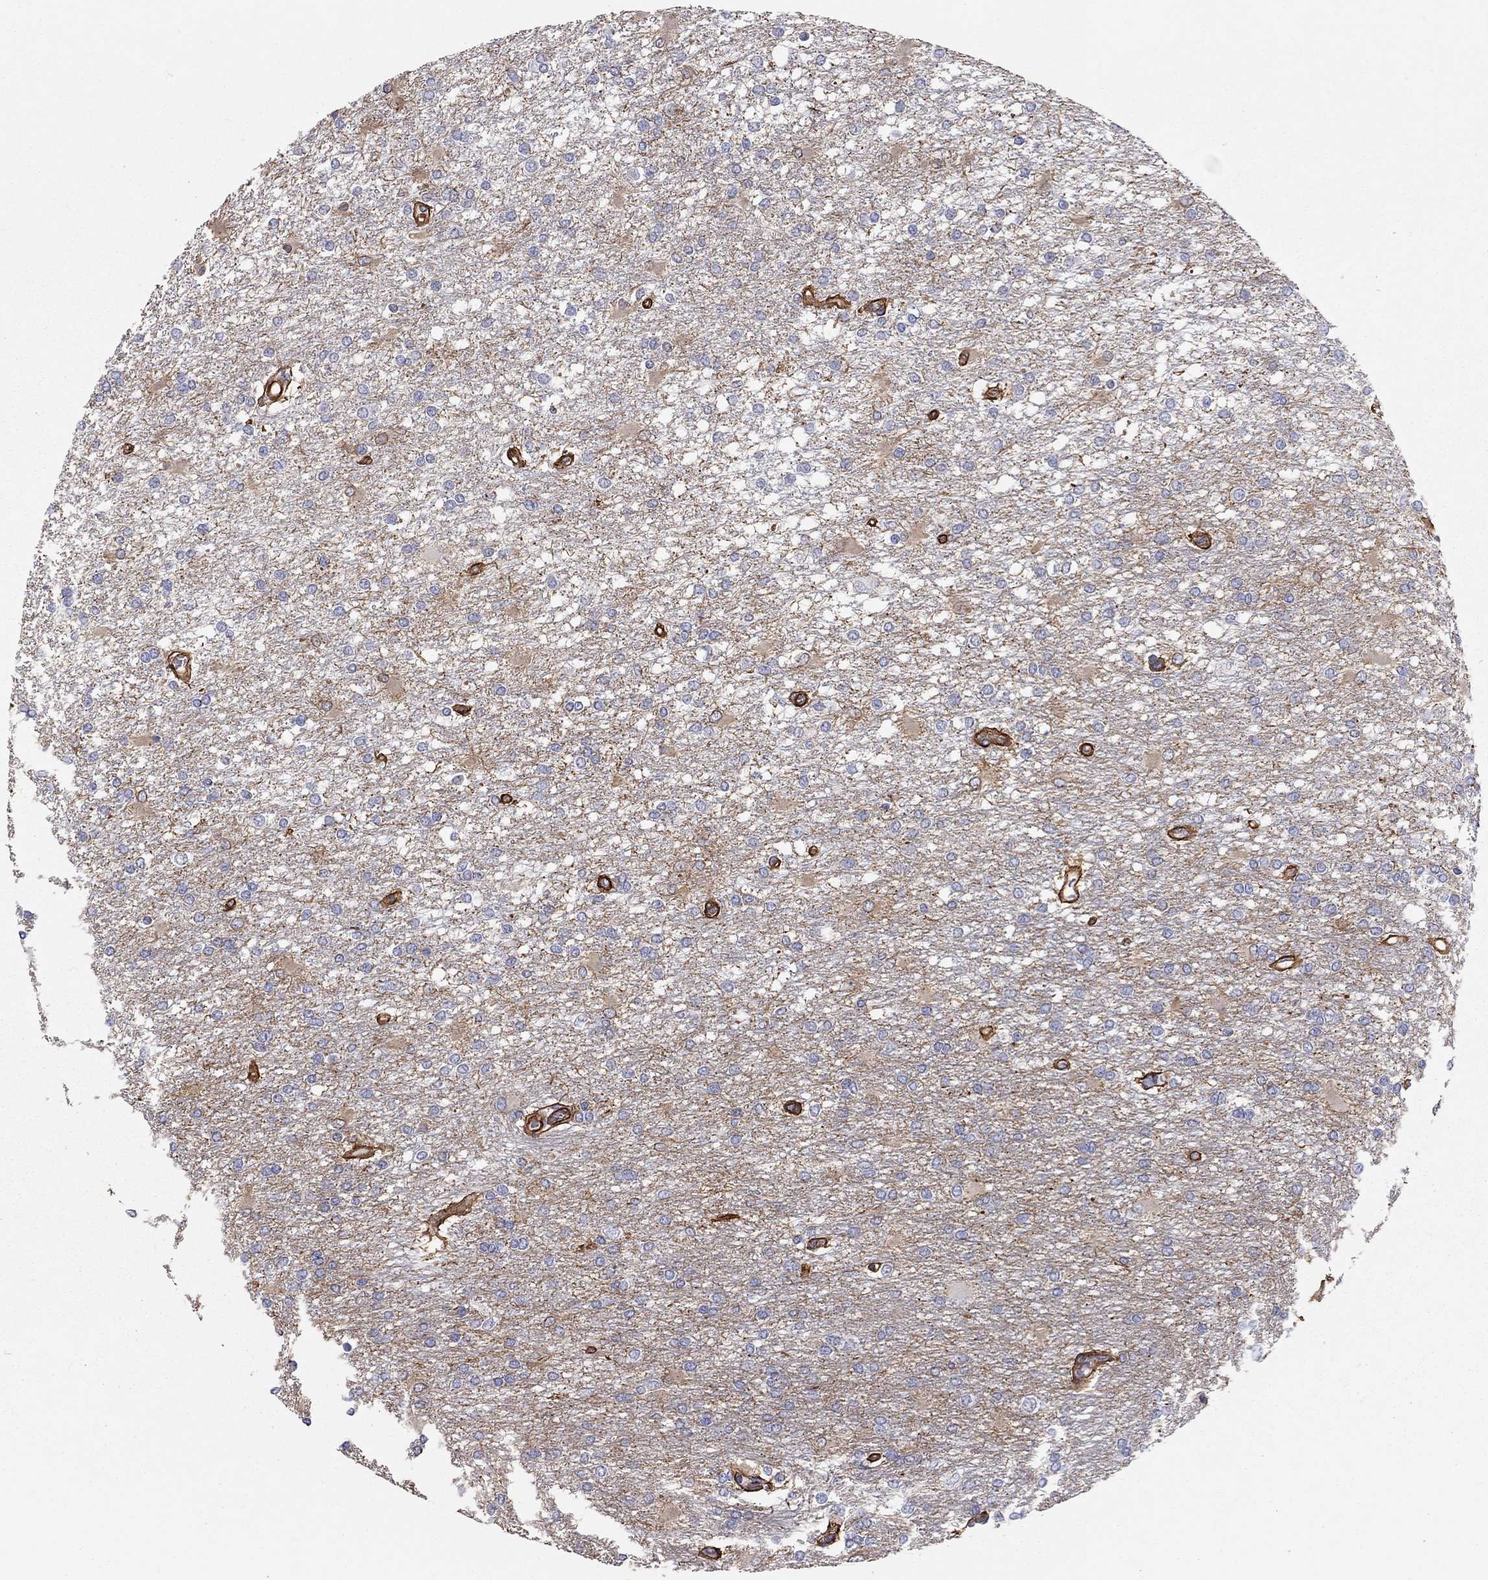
{"staining": {"intensity": "negative", "quantity": "none", "location": "none"}, "tissue": "glioma", "cell_type": "Tumor cells", "image_type": "cancer", "snomed": [{"axis": "morphology", "description": "Glioma, malignant, High grade"}, {"axis": "topography", "description": "Cerebral cortex"}], "caption": "Image shows no significant protein expression in tumor cells of malignant glioma (high-grade). (Brightfield microscopy of DAB (3,3'-diaminobenzidine) immunohistochemistry at high magnification).", "gene": "BICDL2", "patient": {"sex": "male", "age": 79}}